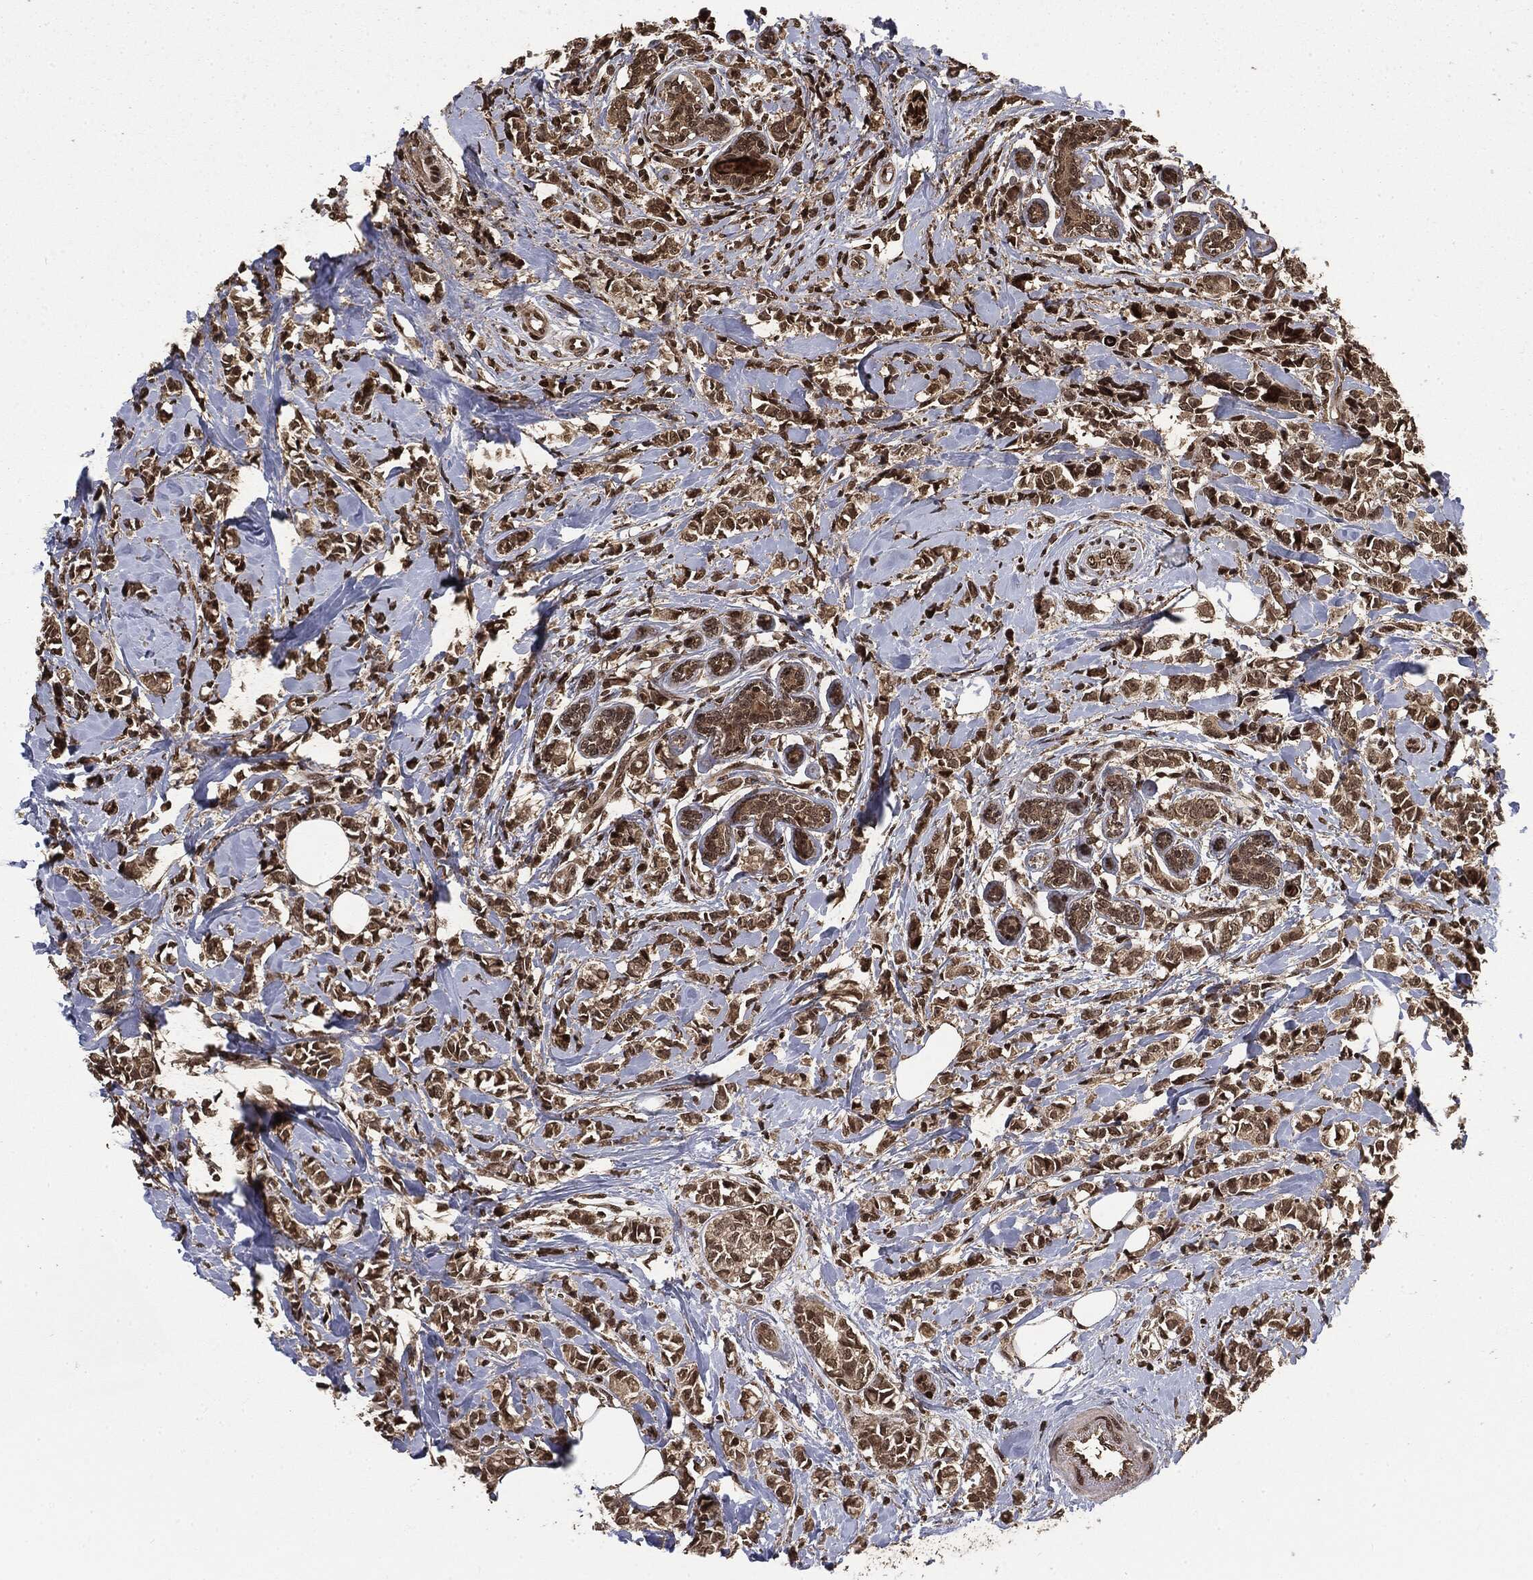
{"staining": {"intensity": "moderate", "quantity": ">75%", "location": "nuclear"}, "tissue": "breast cancer", "cell_type": "Tumor cells", "image_type": "cancer", "snomed": [{"axis": "morphology", "description": "Normal tissue, NOS"}, {"axis": "morphology", "description": "Duct carcinoma"}, {"axis": "topography", "description": "Breast"}], "caption": "This photomicrograph shows invasive ductal carcinoma (breast) stained with immunohistochemistry to label a protein in brown. The nuclear of tumor cells show moderate positivity for the protein. Nuclei are counter-stained blue.", "gene": "CTDP1", "patient": {"sex": "female", "age": 44}}